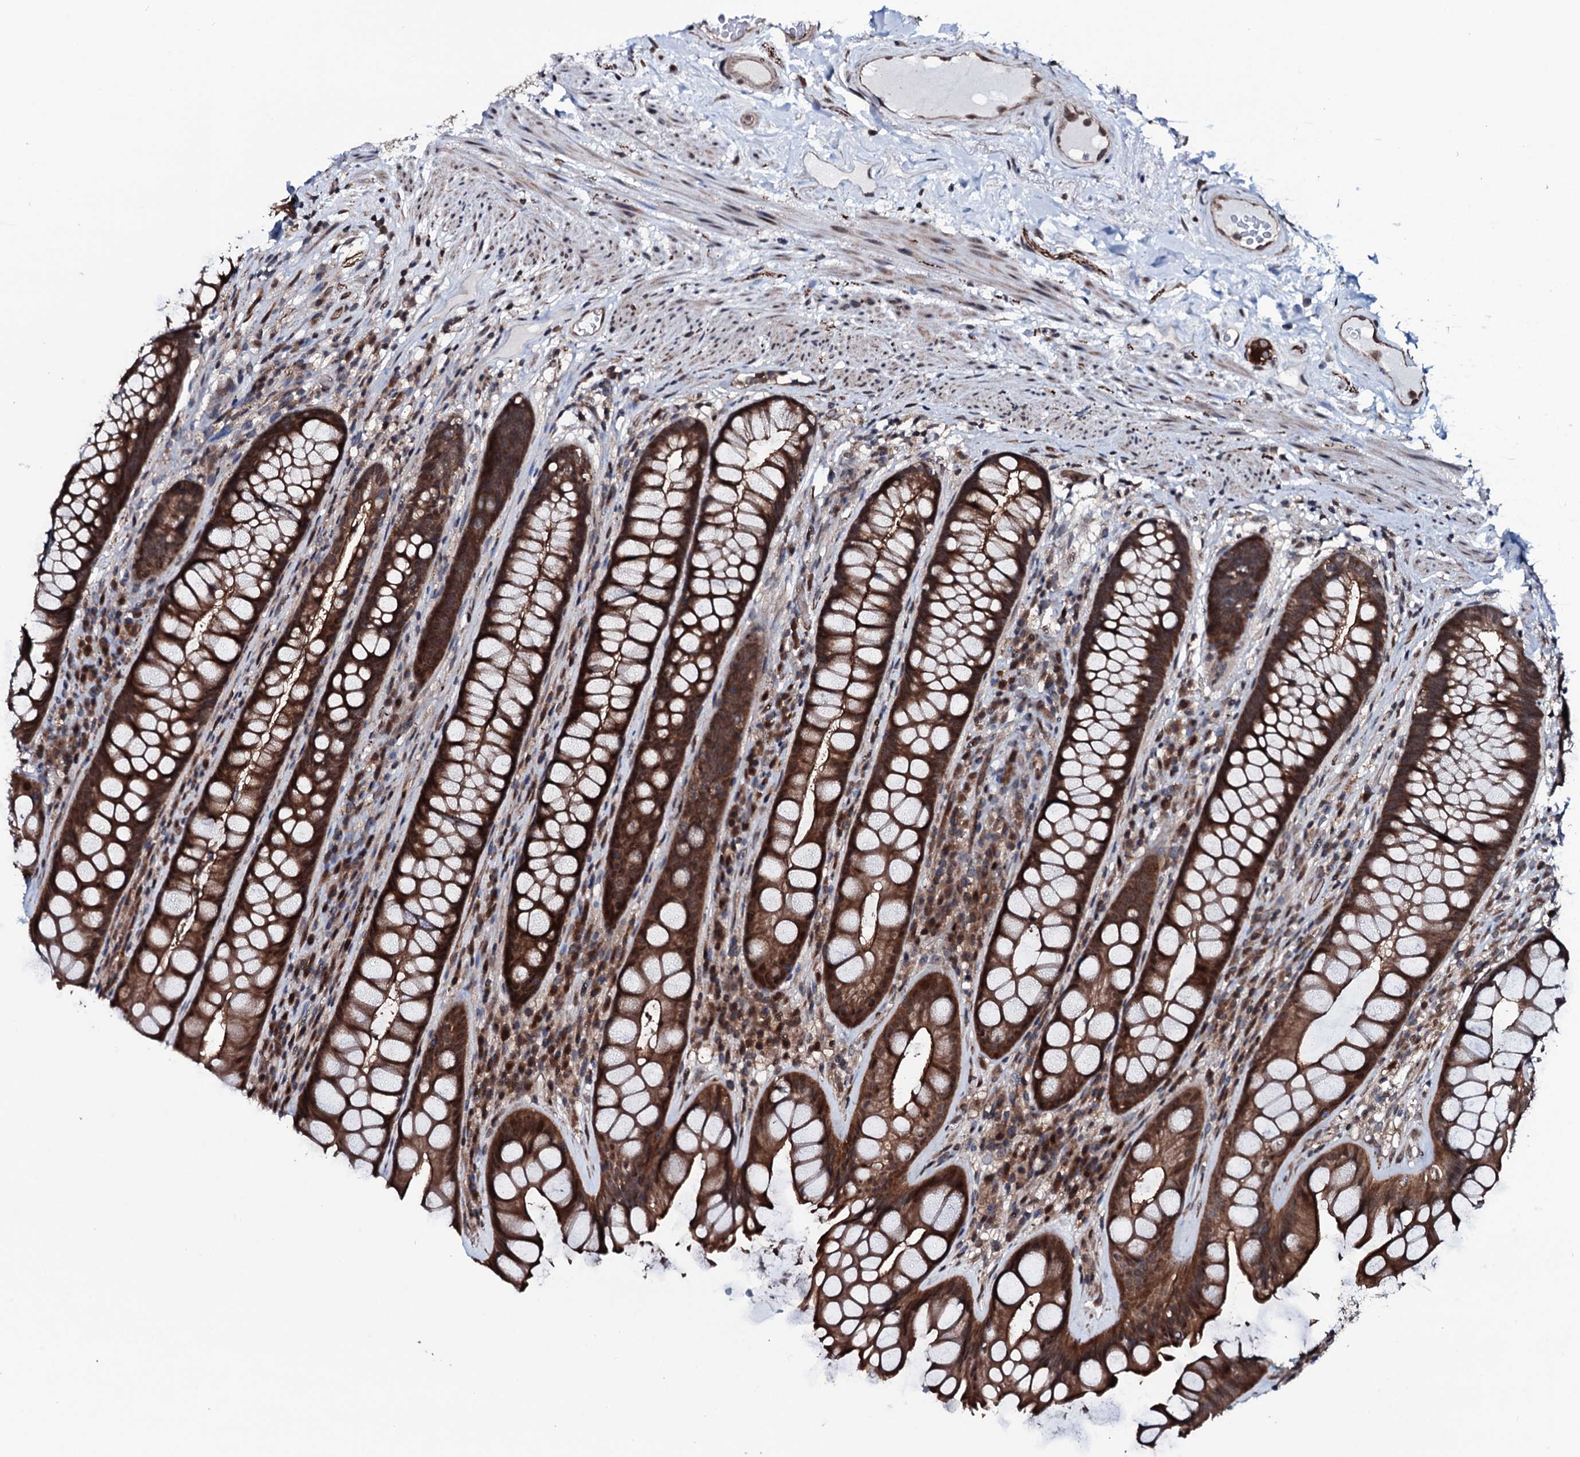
{"staining": {"intensity": "strong", "quantity": ">75%", "location": "cytoplasmic/membranous,nuclear"}, "tissue": "rectum", "cell_type": "Glandular cells", "image_type": "normal", "snomed": [{"axis": "morphology", "description": "Normal tissue, NOS"}, {"axis": "topography", "description": "Rectum"}], "caption": "Immunohistochemistry (IHC) (DAB) staining of normal rectum displays strong cytoplasmic/membranous,nuclear protein staining in approximately >75% of glandular cells. The staining was performed using DAB, with brown indicating positive protein expression. Nuclei are stained blue with hematoxylin.", "gene": "OGFOD2", "patient": {"sex": "male", "age": 74}}